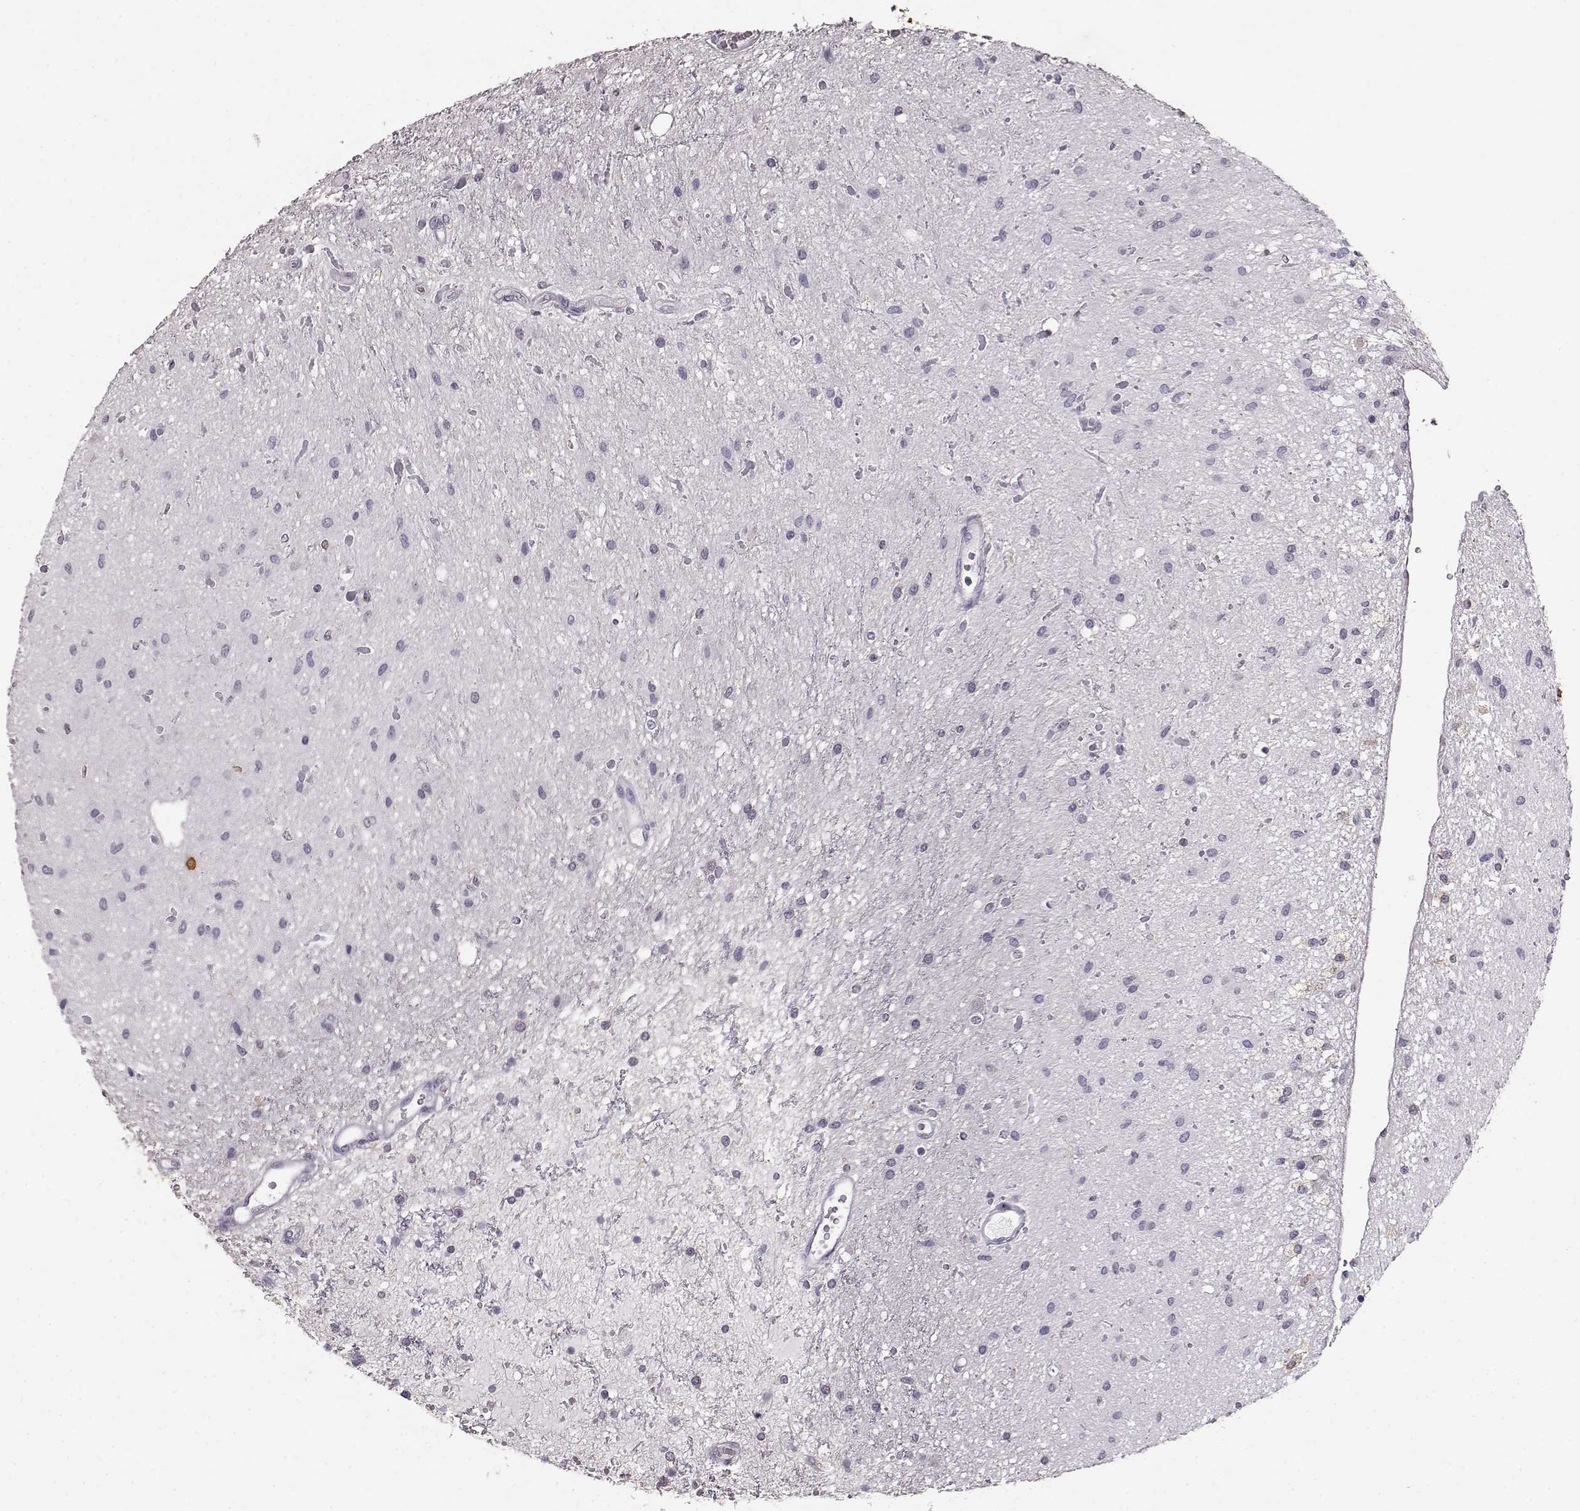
{"staining": {"intensity": "negative", "quantity": "none", "location": "none"}, "tissue": "glioma", "cell_type": "Tumor cells", "image_type": "cancer", "snomed": [{"axis": "morphology", "description": "Glioma, malignant, Low grade"}, {"axis": "topography", "description": "Cerebellum"}], "caption": "This histopathology image is of low-grade glioma (malignant) stained with immunohistochemistry to label a protein in brown with the nuclei are counter-stained blue. There is no staining in tumor cells.", "gene": "GABRG3", "patient": {"sex": "female", "age": 14}}